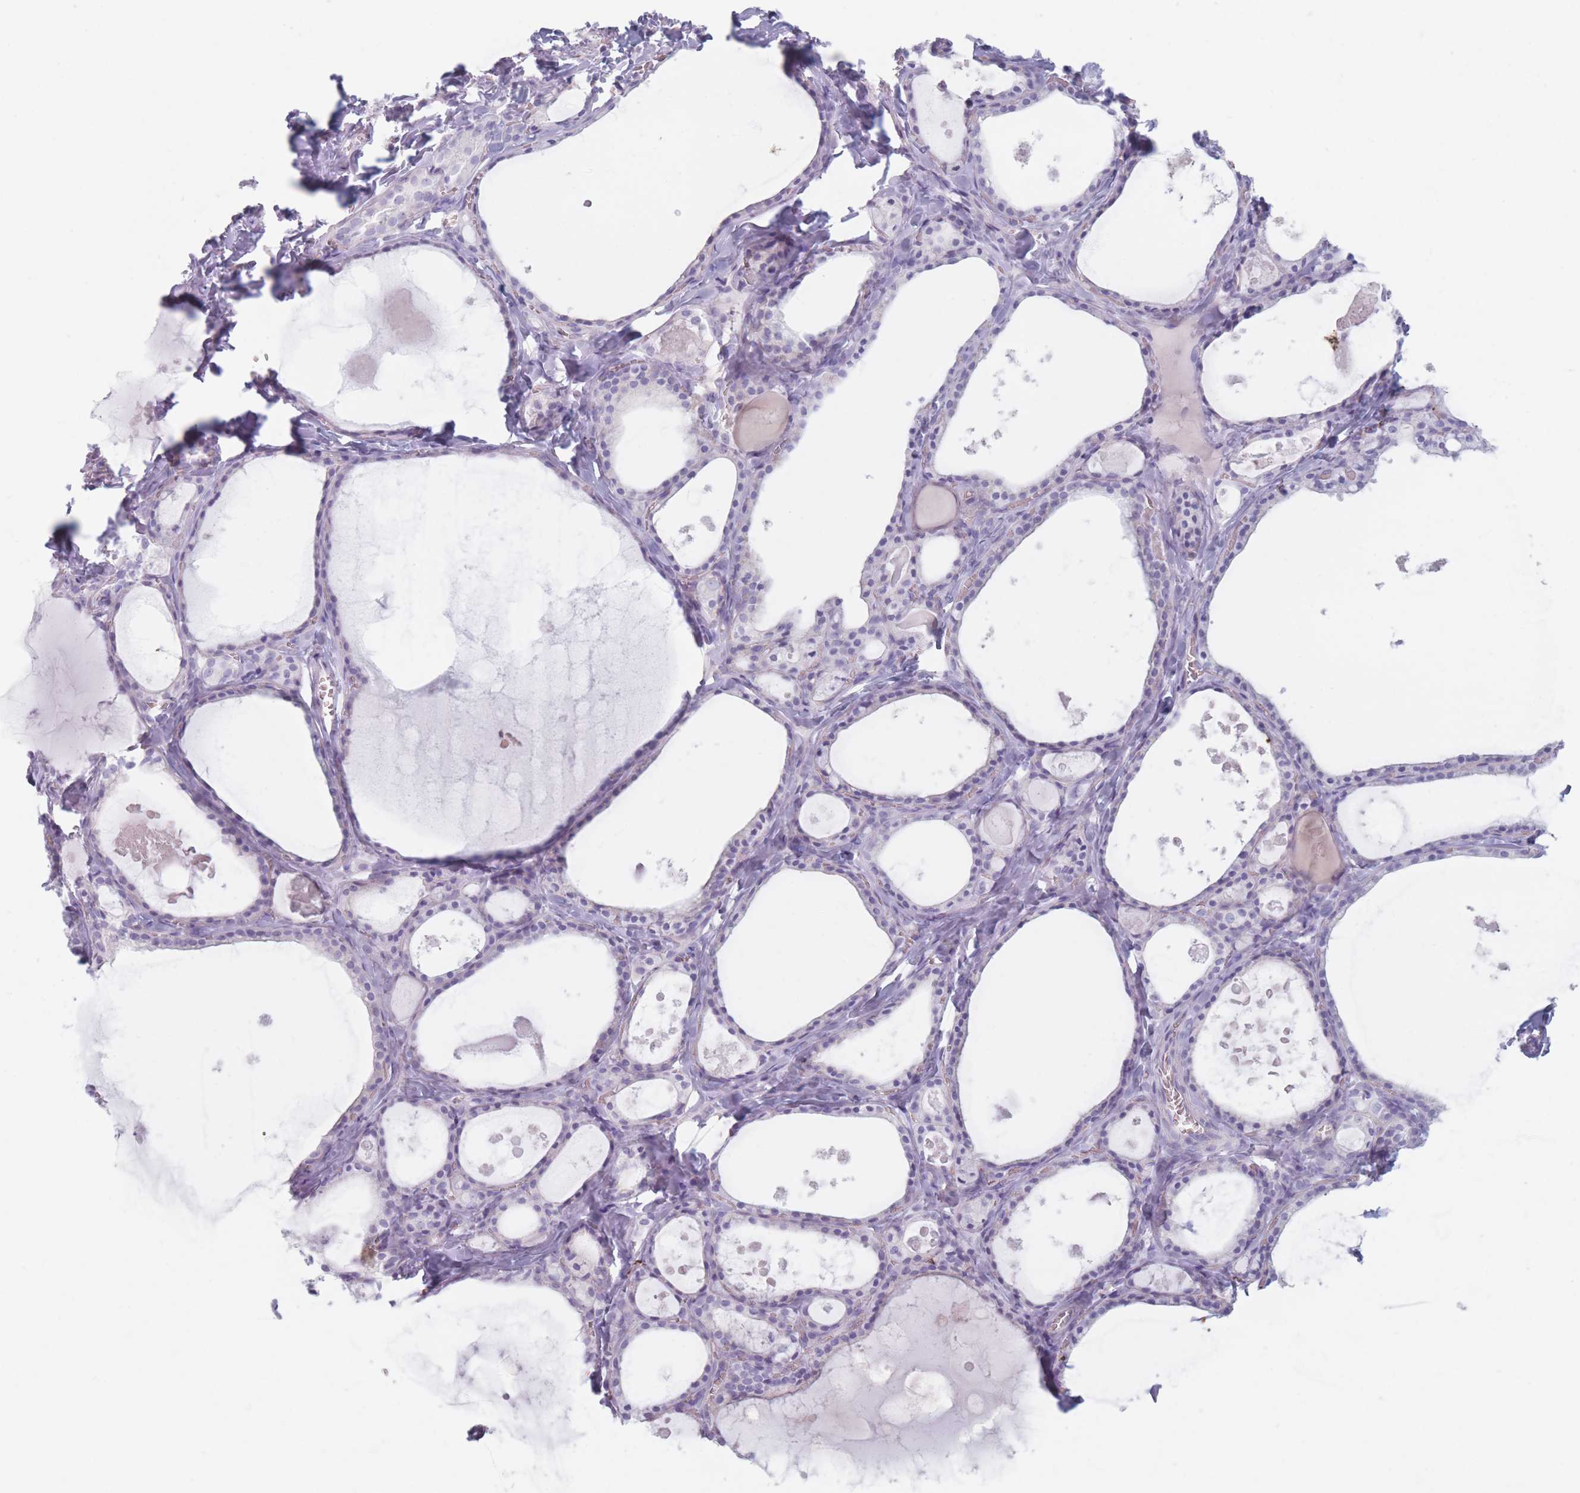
{"staining": {"intensity": "negative", "quantity": "none", "location": "none"}, "tissue": "thyroid gland", "cell_type": "Glandular cells", "image_type": "normal", "snomed": [{"axis": "morphology", "description": "Normal tissue, NOS"}, {"axis": "topography", "description": "Thyroid gland"}], "caption": "This histopathology image is of unremarkable thyroid gland stained with immunohistochemistry (IHC) to label a protein in brown with the nuclei are counter-stained blue. There is no staining in glandular cells.", "gene": "PIGM", "patient": {"sex": "male", "age": 56}}